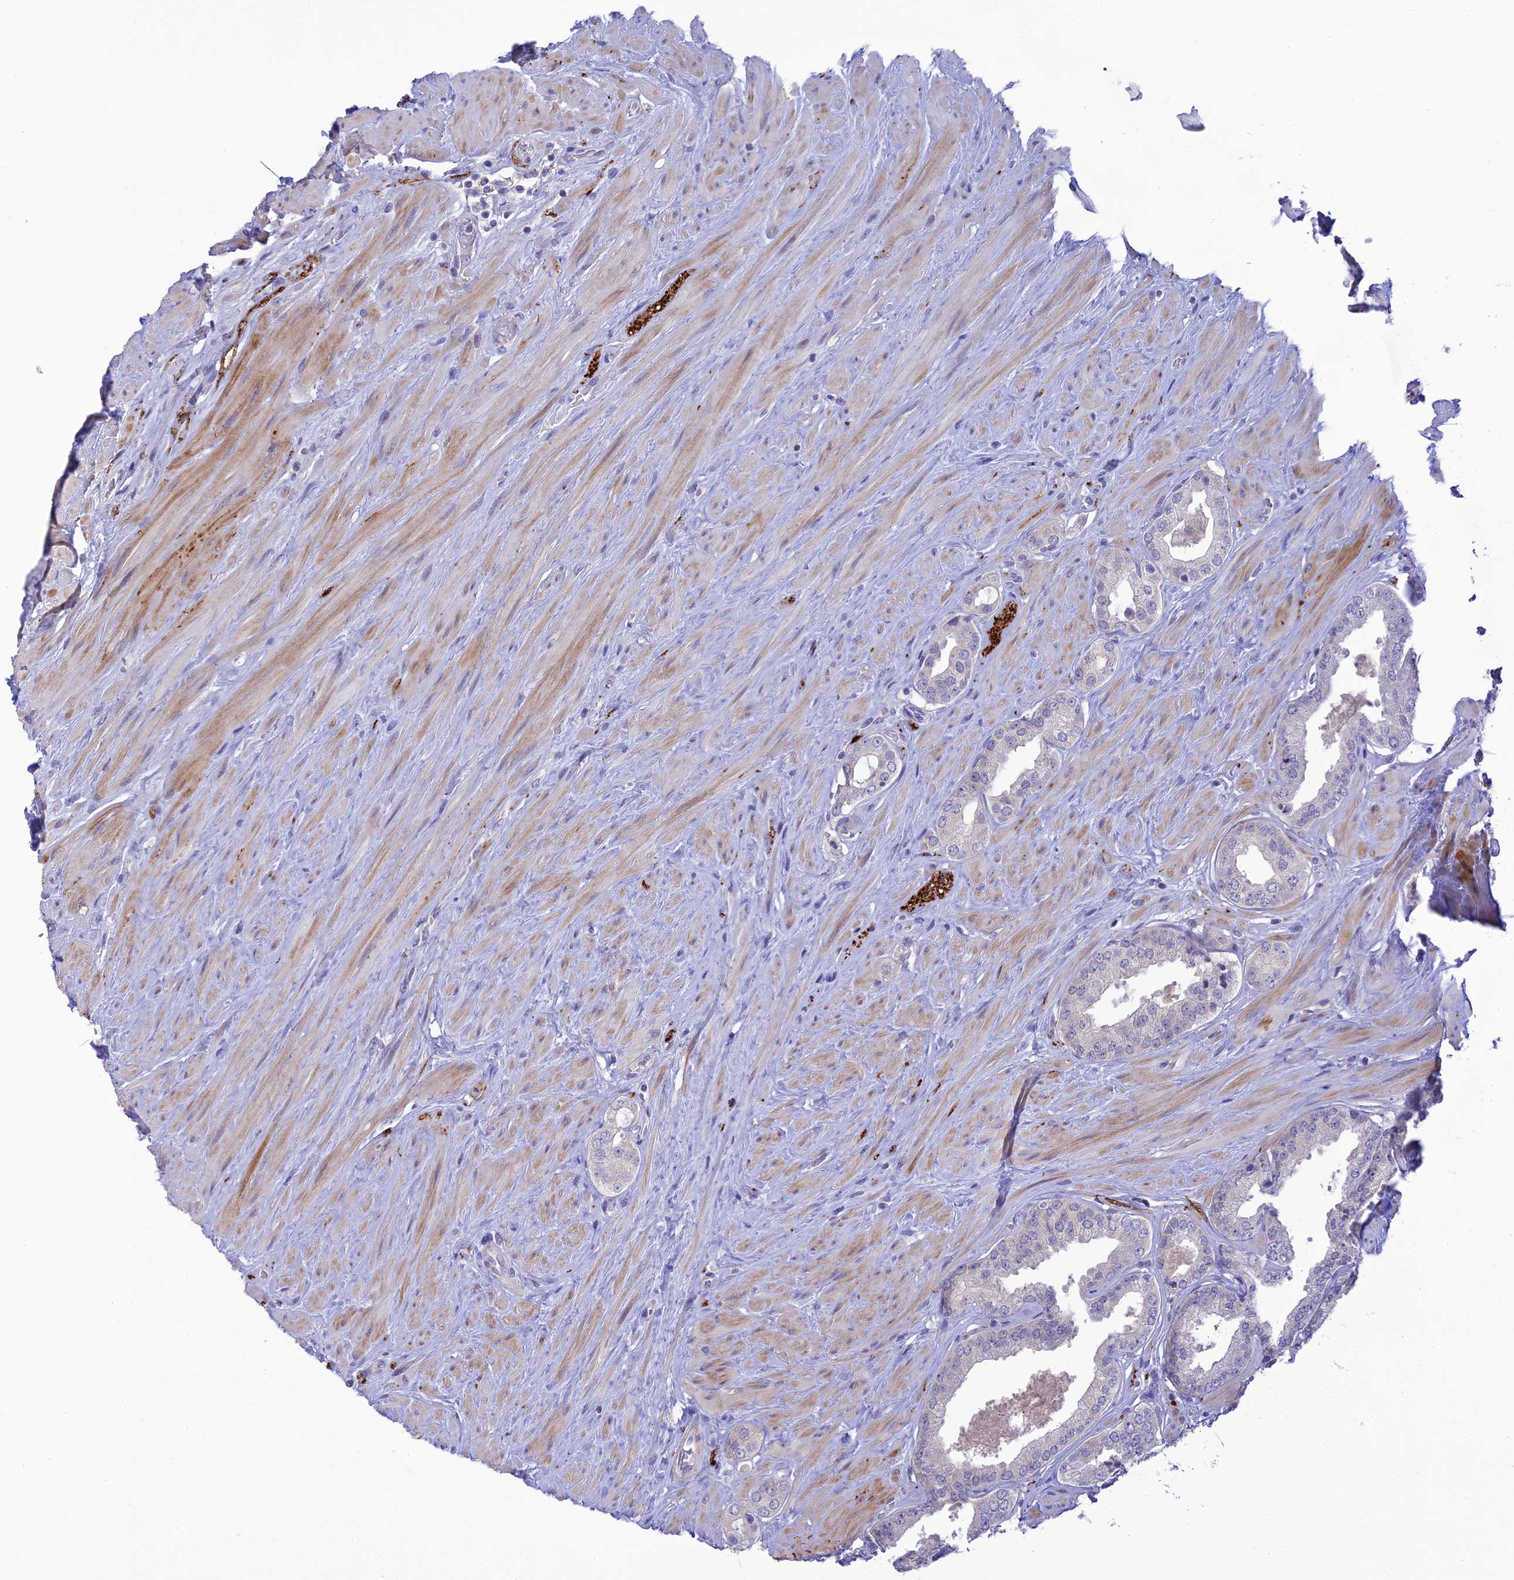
{"staining": {"intensity": "negative", "quantity": "none", "location": "none"}, "tissue": "prostate", "cell_type": "Glandular cells", "image_type": "normal", "snomed": [{"axis": "morphology", "description": "Normal tissue, NOS"}, {"axis": "topography", "description": "Prostate"}], "caption": "A micrograph of human prostate is negative for staining in glandular cells. Brightfield microscopy of immunohistochemistry stained with DAB (brown) and hematoxylin (blue), captured at high magnification.", "gene": "XPO7", "patient": {"sex": "male", "age": 48}}